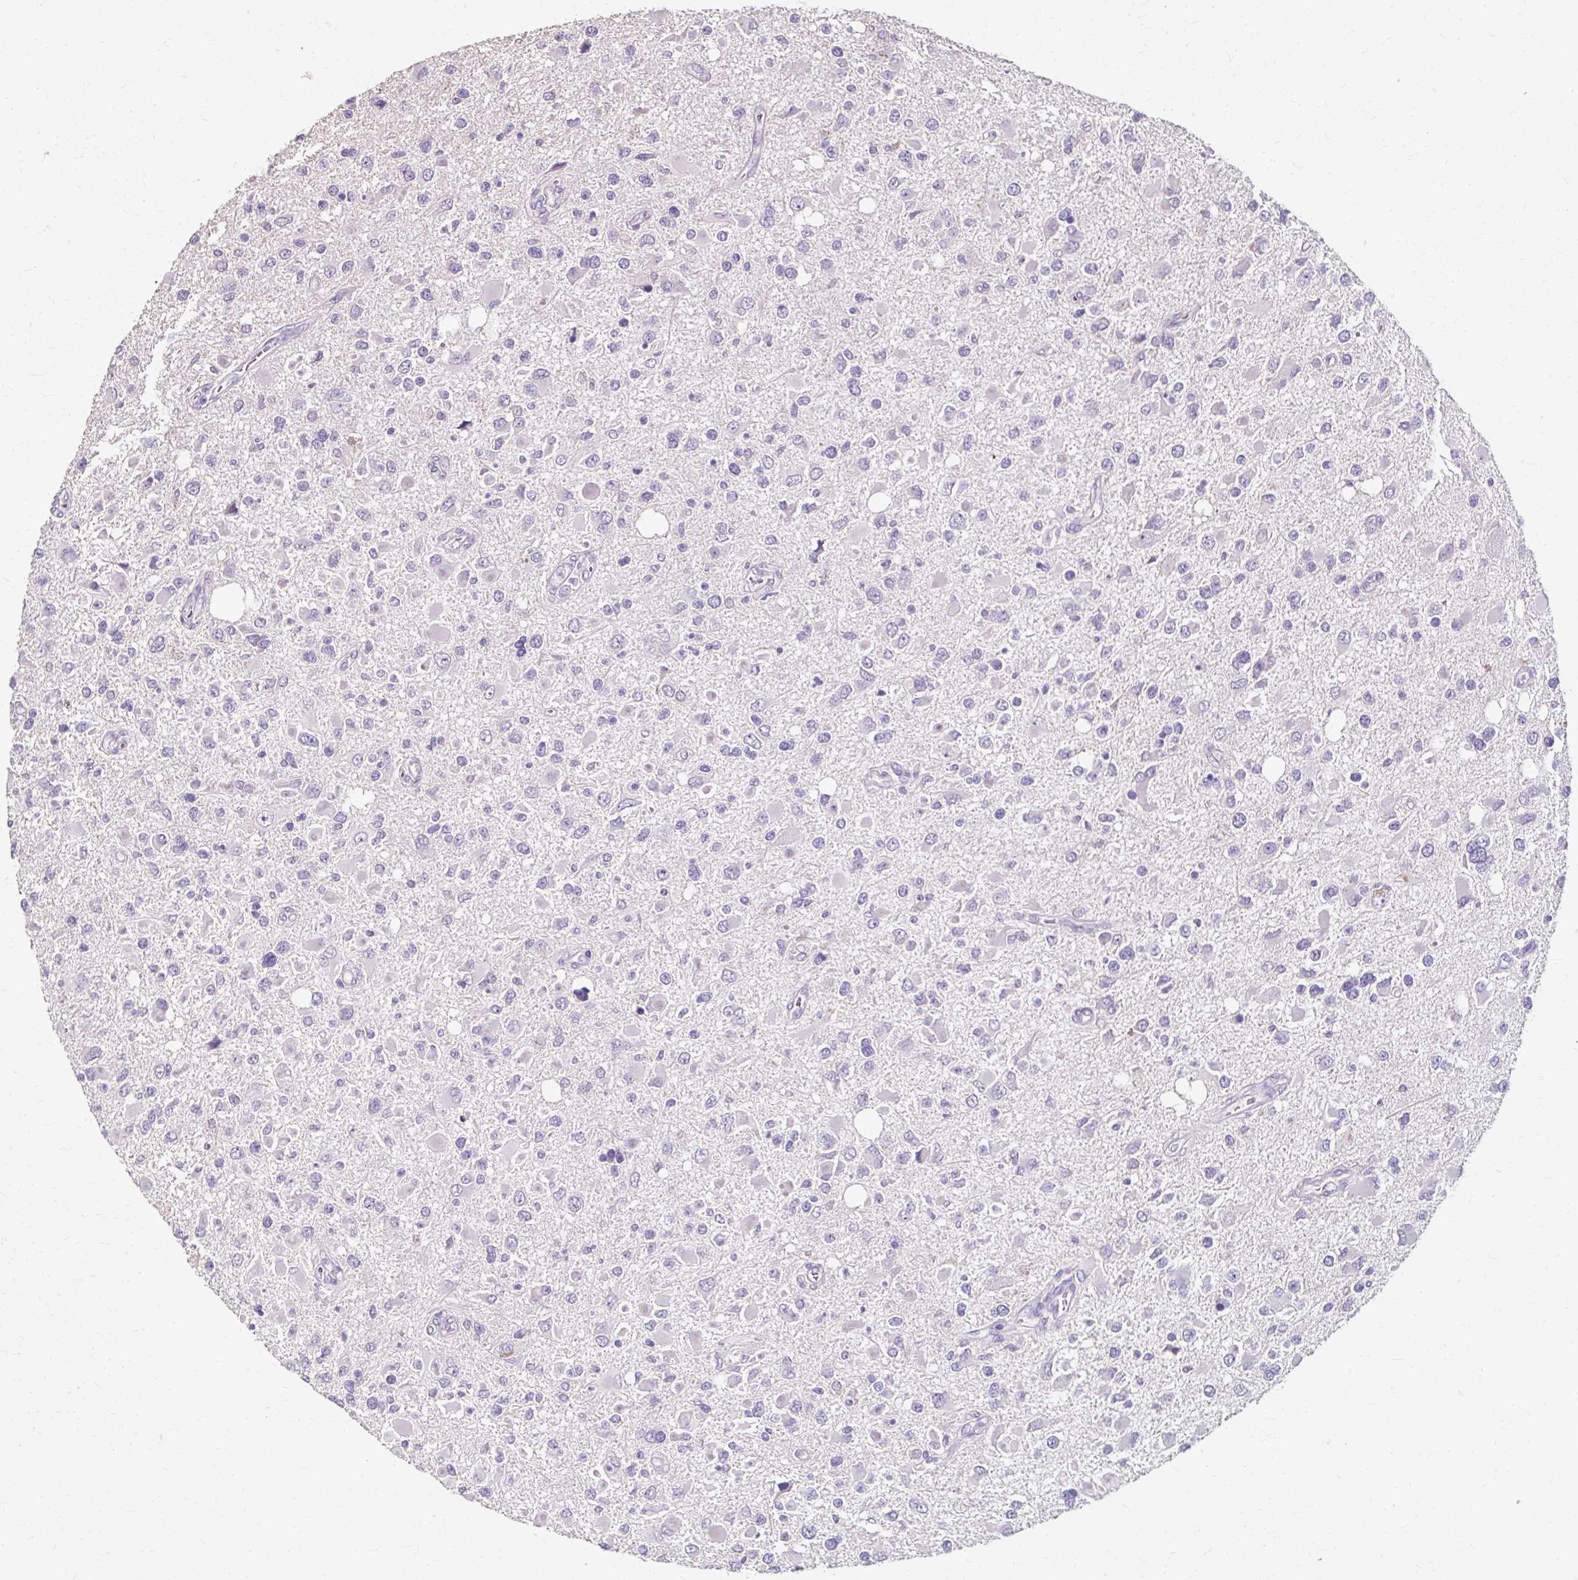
{"staining": {"intensity": "negative", "quantity": "none", "location": "none"}, "tissue": "glioma", "cell_type": "Tumor cells", "image_type": "cancer", "snomed": [{"axis": "morphology", "description": "Glioma, malignant, High grade"}, {"axis": "topography", "description": "Brain"}], "caption": "This histopathology image is of glioma stained with immunohistochemistry (IHC) to label a protein in brown with the nuclei are counter-stained blue. There is no staining in tumor cells. (Brightfield microscopy of DAB IHC at high magnification).", "gene": "KLHL24", "patient": {"sex": "male", "age": 53}}